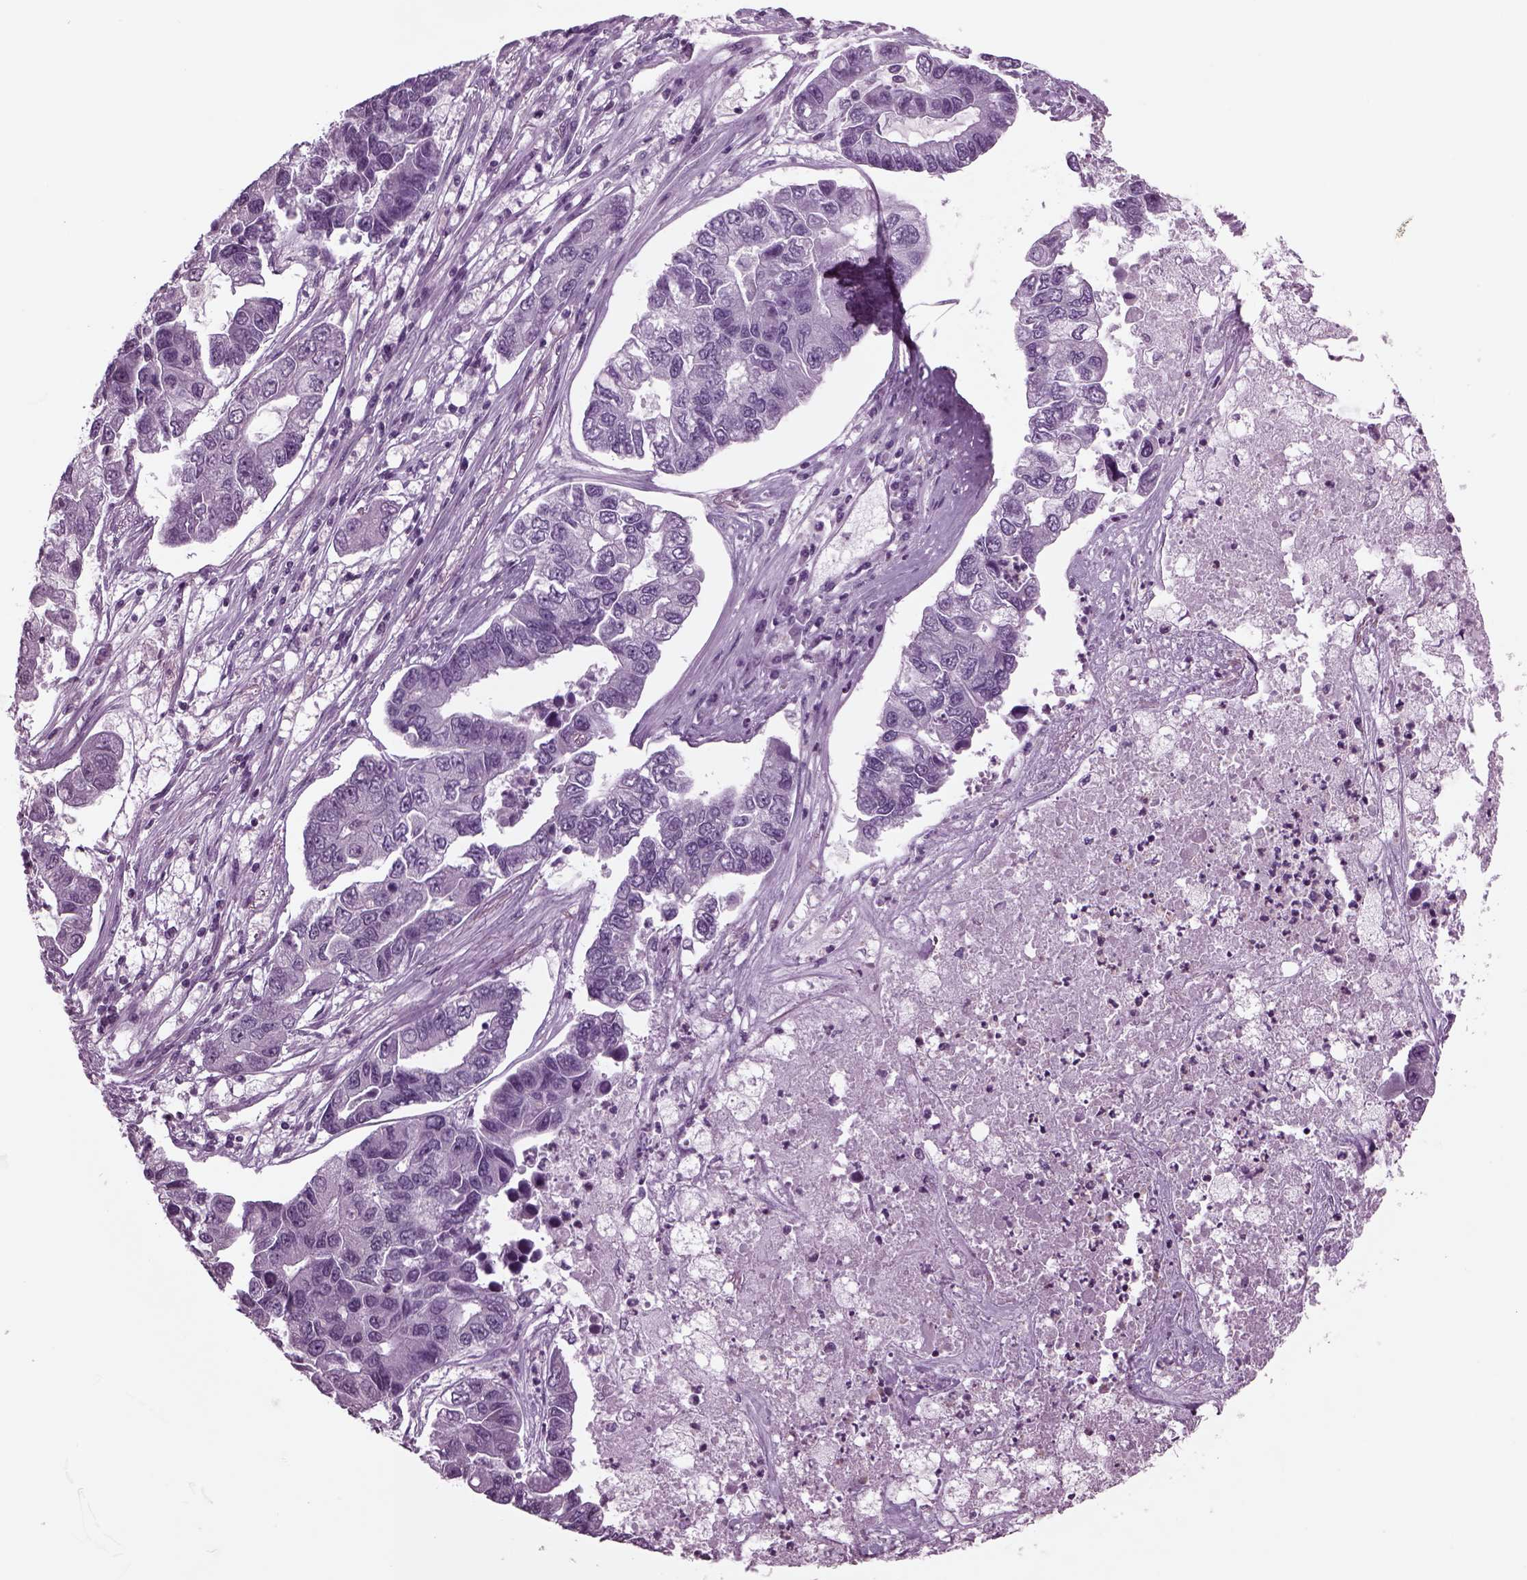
{"staining": {"intensity": "negative", "quantity": "none", "location": "none"}, "tissue": "lung cancer", "cell_type": "Tumor cells", "image_type": "cancer", "snomed": [{"axis": "morphology", "description": "Adenocarcinoma, NOS"}, {"axis": "topography", "description": "Bronchus"}, {"axis": "topography", "description": "Lung"}], "caption": "Tumor cells are negative for brown protein staining in lung adenocarcinoma. (Immunohistochemistry (ihc), brightfield microscopy, high magnification).", "gene": "ODF3", "patient": {"sex": "female", "age": 51}}